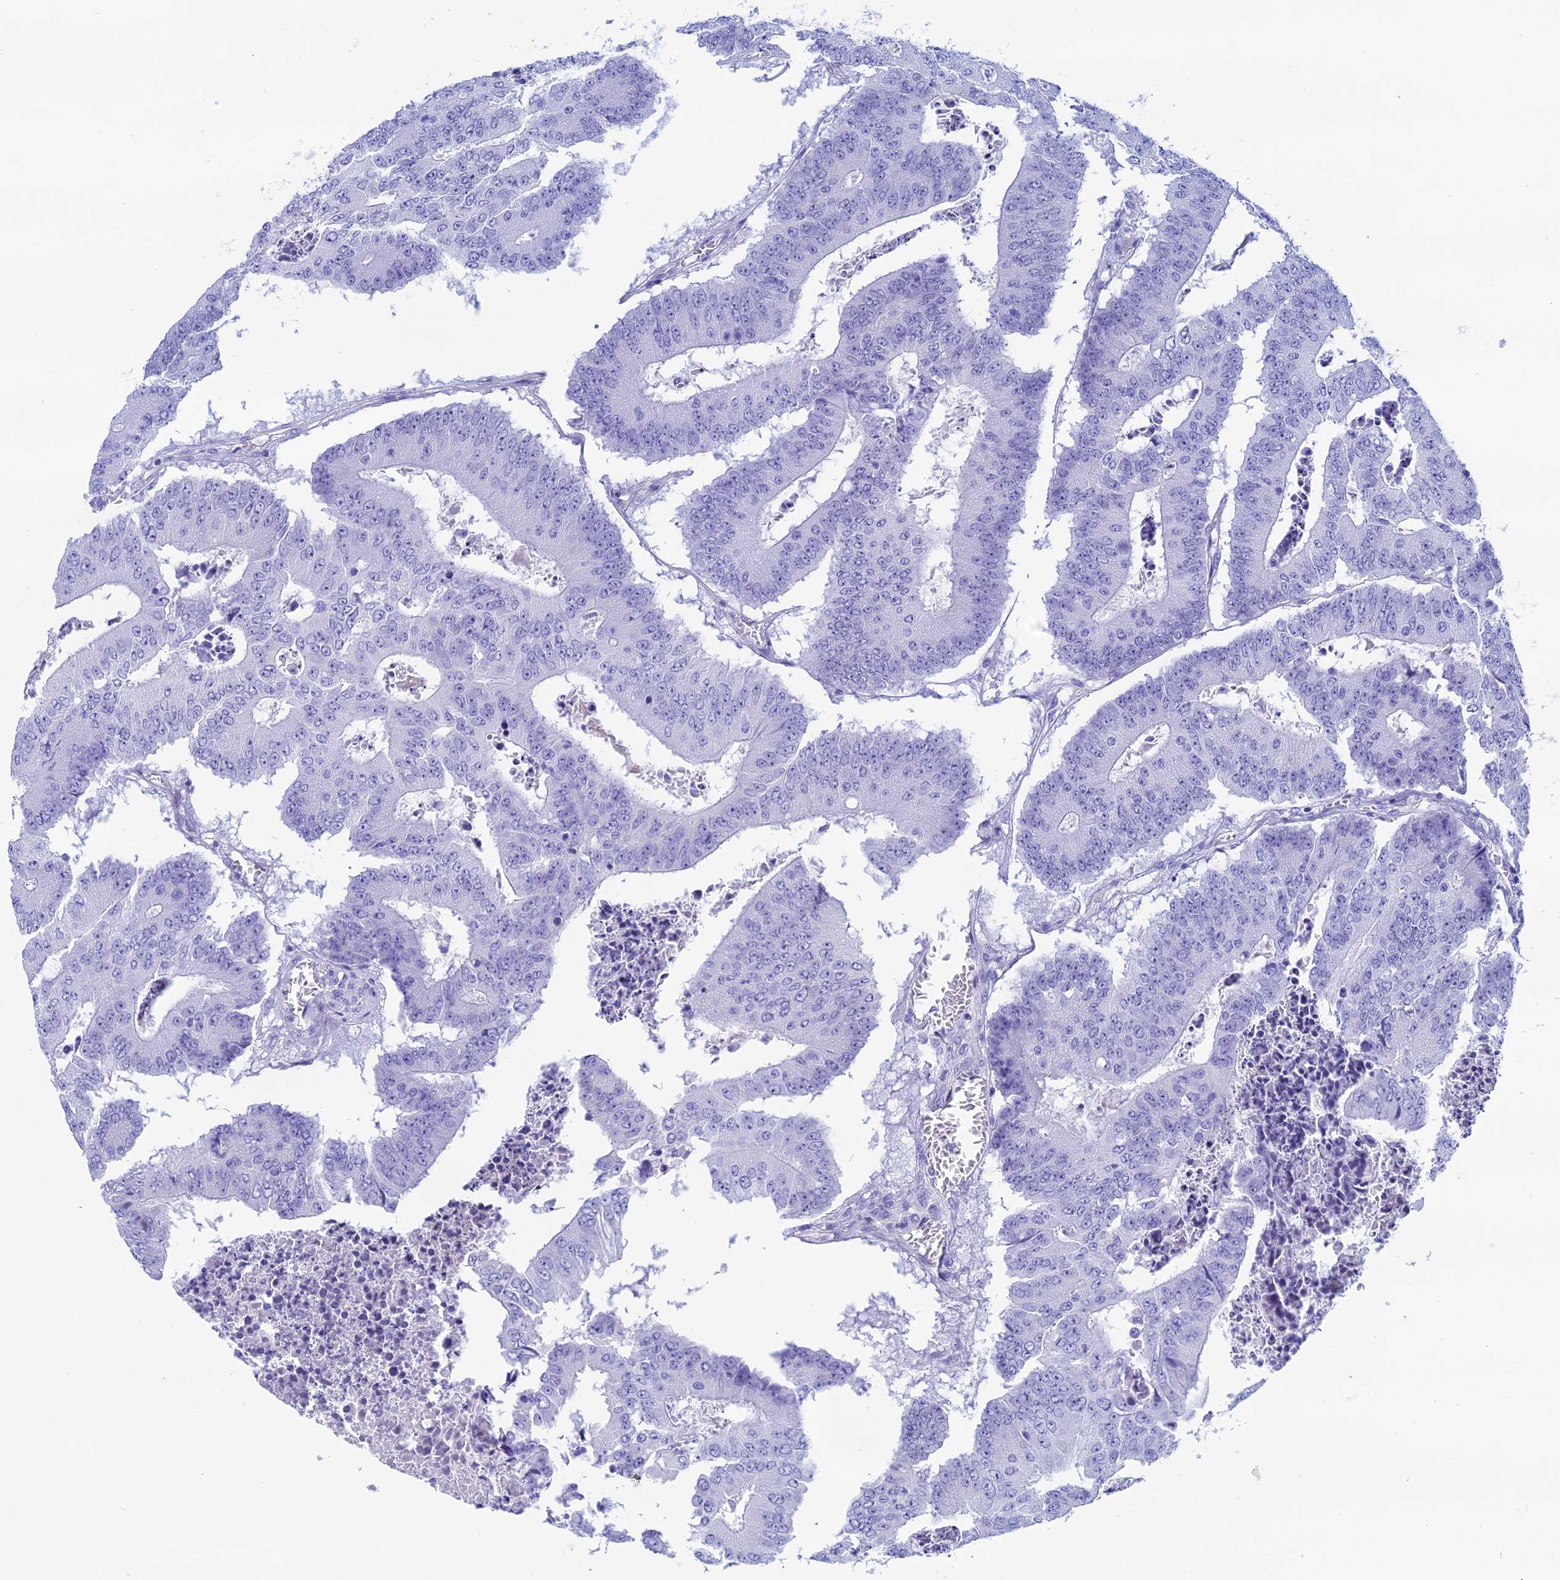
{"staining": {"intensity": "negative", "quantity": "none", "location": "none"}, "tissue": "colorectal cancer", "cell_type": "Tumor cells", "image_type": "cancer", "snomed": [{"axis": "morphology", "description": "Adenocarcinoma, NOS"}, {"axis": "topography", "description": "Colon"}], "caption": "This micrograph is of adenocarcinoma (colorectal) stained with immunohistochemistry to label a protein in brown with the nuclei are counter-stained blue. There is no expression in tumor cells.", "gene": "ZNF563", "patient": {"sex": "male", "age": 87}}